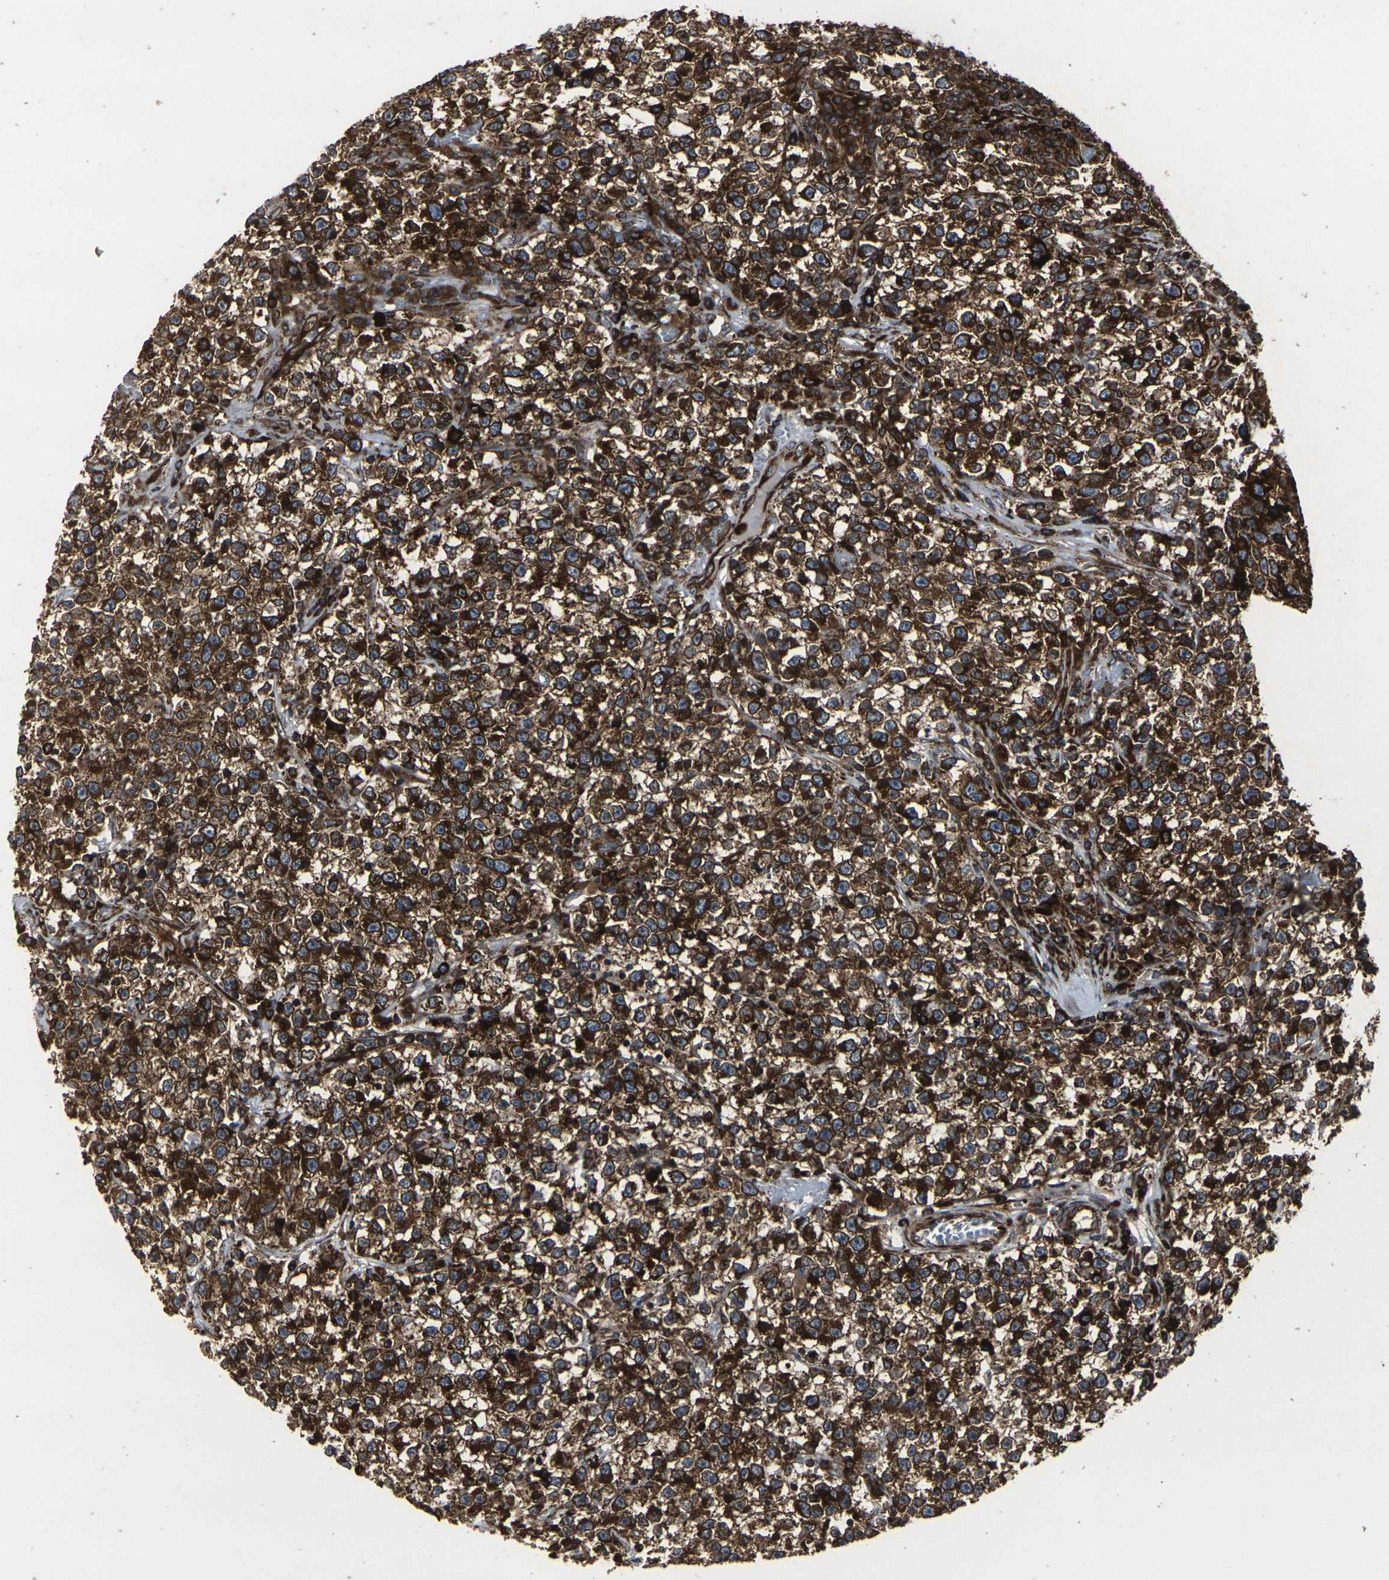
{"staining": {"intensity": "strong", "quantity": ">75%", "location": "cytoplasmic/membranous"}, "tissue": "testis cancer", "cell_type": "Tumor cells", "image_type": "cancer", "snomed": [{"axis": "morphology", "description": "Seminoma, NOS"}, {"axis": "topography", "description": "Testis"}], "caption": "Brown immunohistochemical staining in human seminoma (testis) demonstrates strong cytoplasmic/membranous staining in approximately >75% of tumor cells.", "gene": "MARCHF2", "patient": {"sex": "male", "age": 22}}